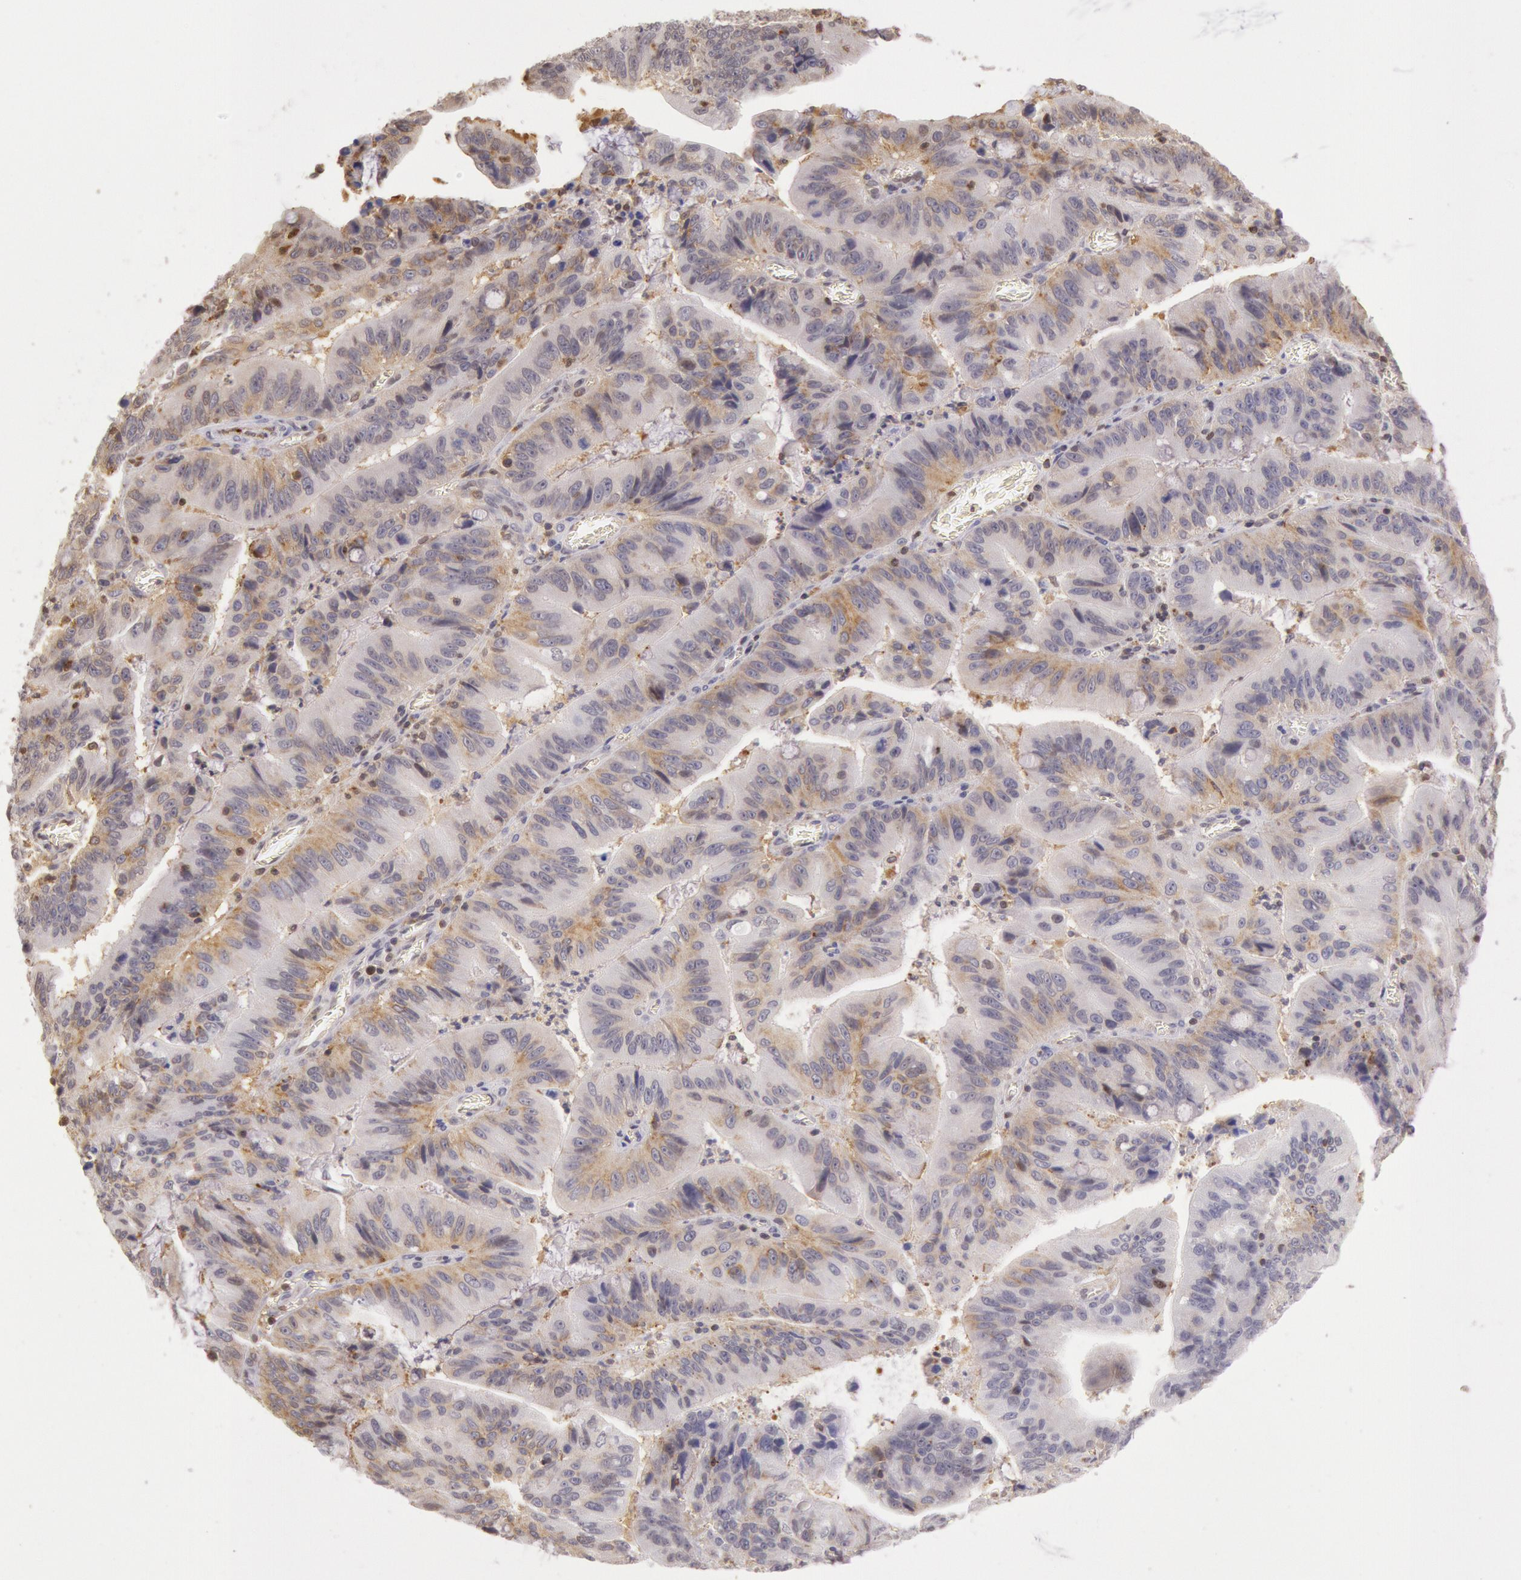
{"staining": {"intensity": "moderate", "quantity": "25%-75%", "location": "cytoplasmic/membranous"}, "tissue": "stomach cancer", "cell_type": "Tumor cells", "image_type": "cancer", "snomed": [{"axis": "morphology", "description": "Adenocarcinoma, NOS"}, {"axis": "topography", "description": "Stomach, upper"}], "caption": "Immunohistochemical staining of adenocarcinoma (stomach) exhibits medium levels of moderate cytoplasmic/membranous positivity in approximately 25%-75% of tumor cells. Using DAB (3,3'-diaminobenzidine) (brown) and hematoxylin (blue) stains, captured at high magnification using brightfield microscopy.", "gene": "HIF1A", "patient": {"sex": "male", "age": 63}}